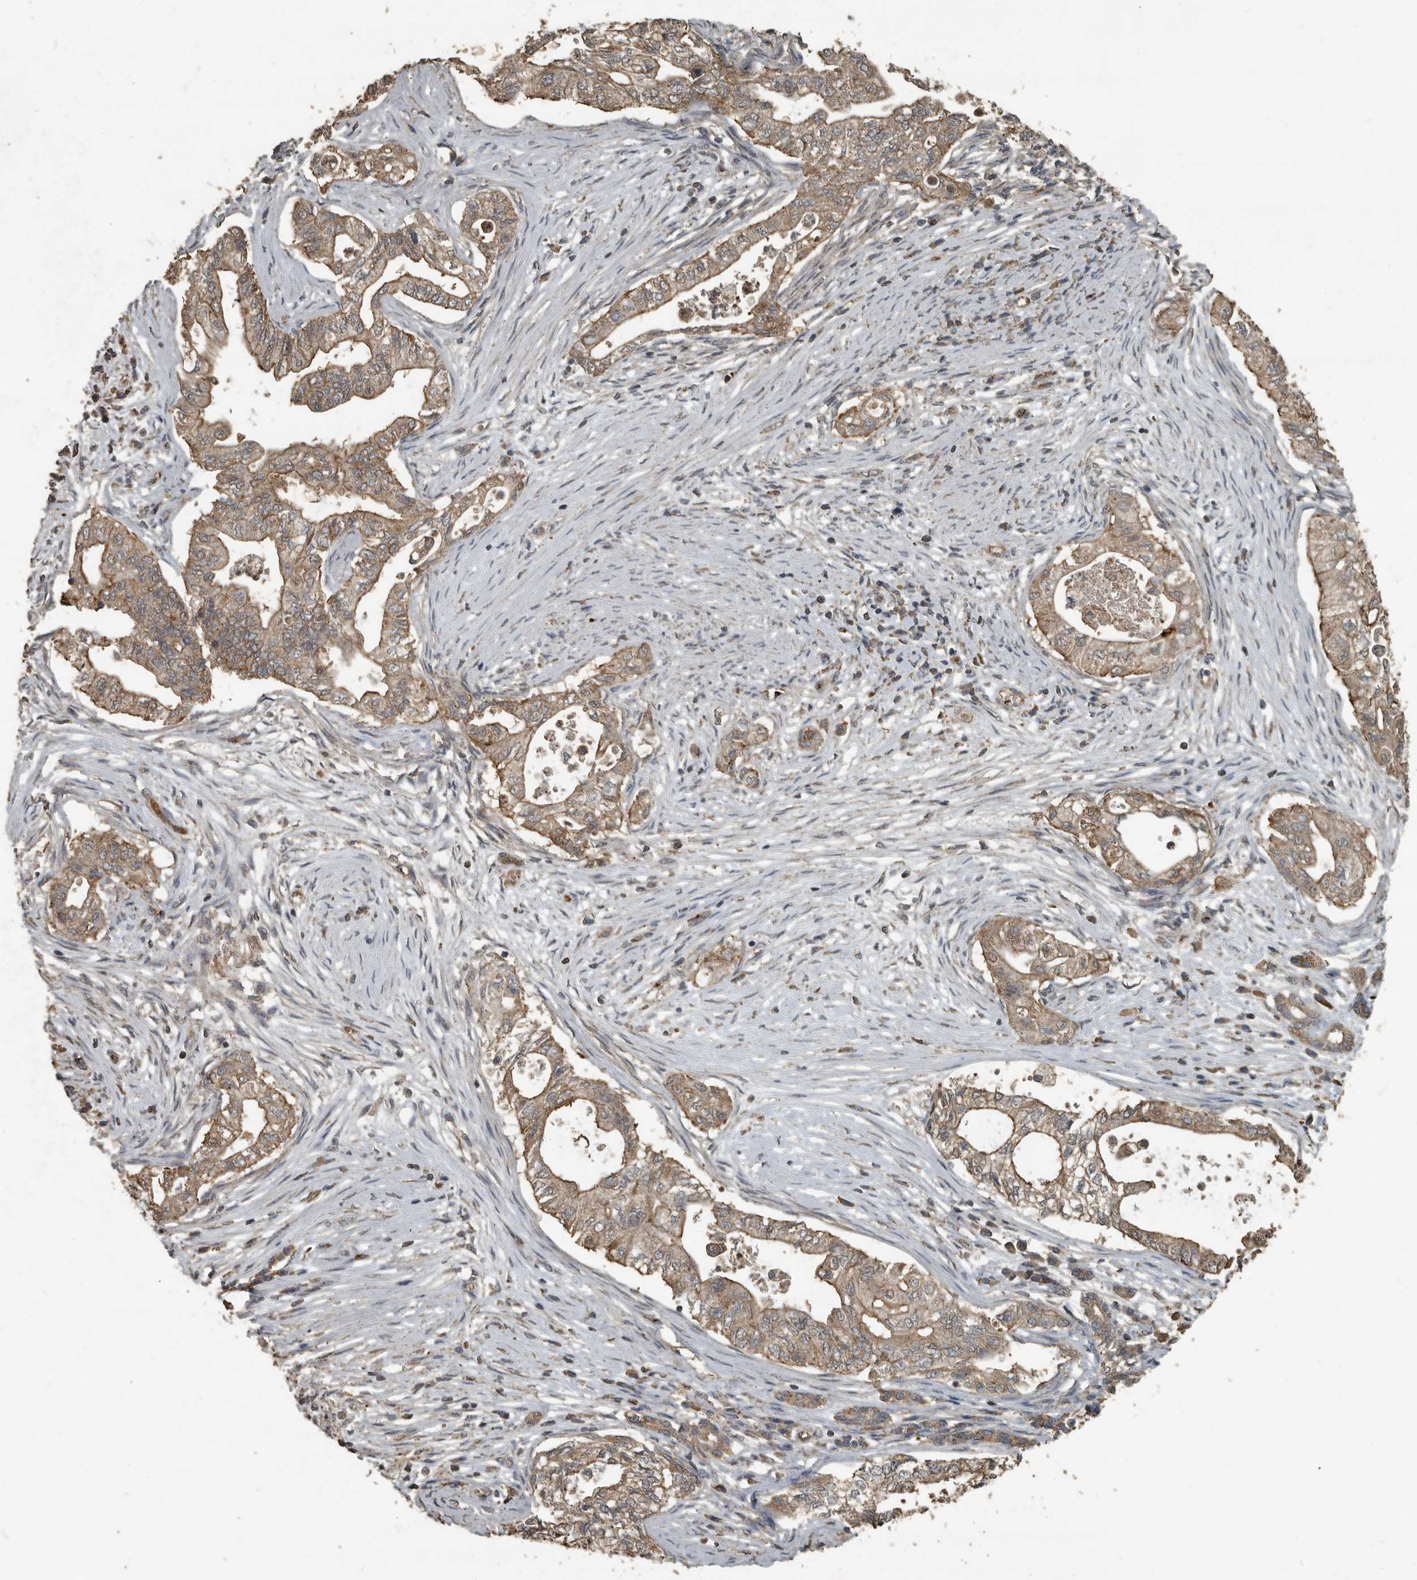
{"staining": {"intensity": "moderate", "quantity": ">75%", "location": "cytoplasmic/membranous"}, "tissue": "pancreatic cancer", "cell_type": "Tumor cells", "image_type": "cancer", "snomed": [{"axis": "morphology", "description": "Adenocarcinoma, NOS"}, {"axis": "topography", "description": "Pancreas"}], "caption": "Protein staining demonstrates moderate cytoplasmic/membranous expression in approximately >75% of tumor cells in pancreatic adenocarcinoma.", "gene": "IL15RA", "patient": {"sex": "male", "age": 72}}